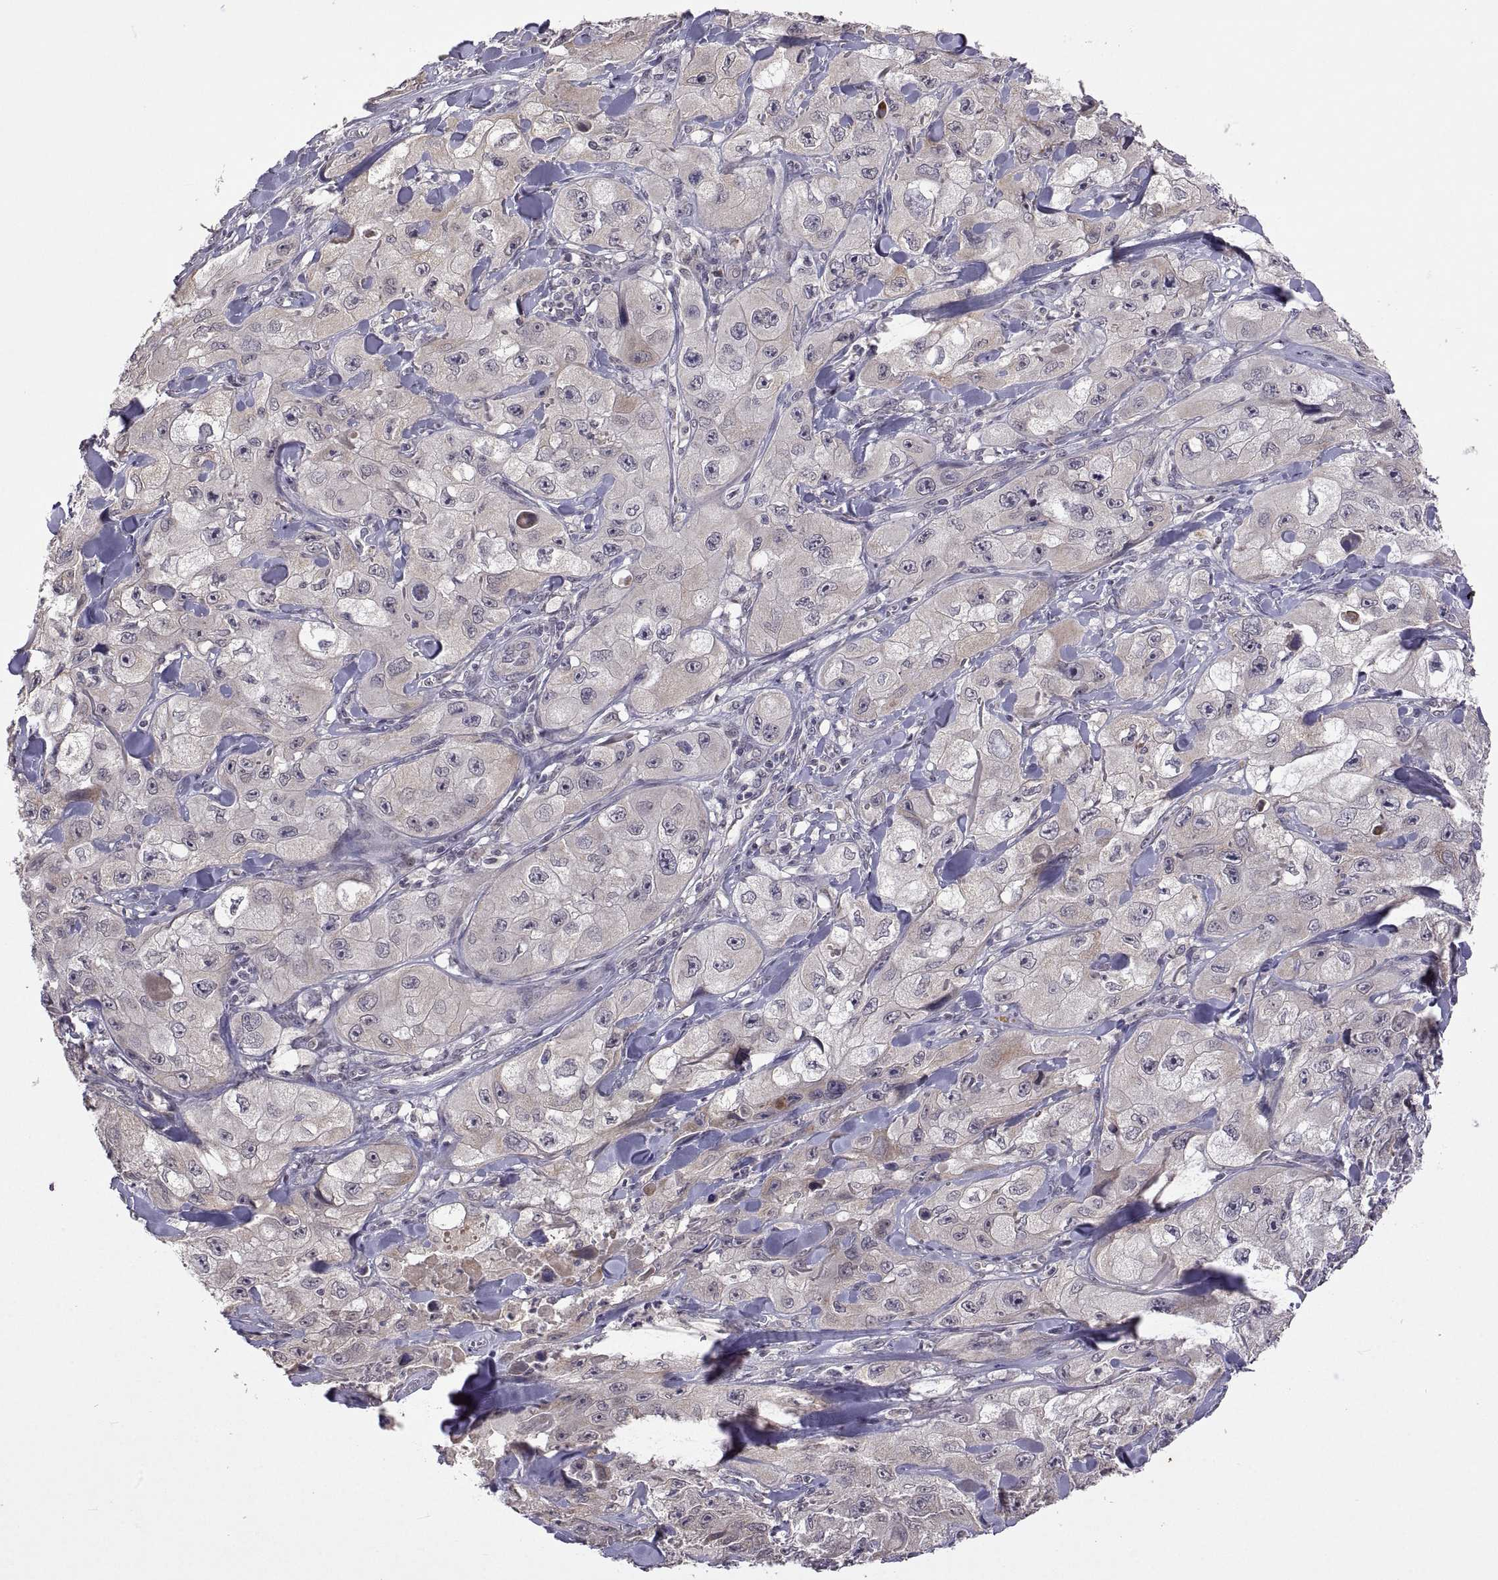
{"staining": {"intensity": "negative", "quantity": "none", "location": "none"}, "tissue": "skin cancer", "cell_type": "Tumor cells", "image_type": "cancer", "snomed": [{"axis": "morphology", "description": "Squamous cell carcinoma, NOS"}, {"axis": "topography", "description": "Skin"}, {"axis": "topography", "description": "Subcutis"}], "caption": "An immunohistochemistry (IHC) micrograph of skin cancer (squamous cell carcinoma) is shown. There is no staining in tumor cells of skin cancer (squamous cell carcinoma).", "gene": "LAMA1", "patient": {"sex": "male", "age": 73}}